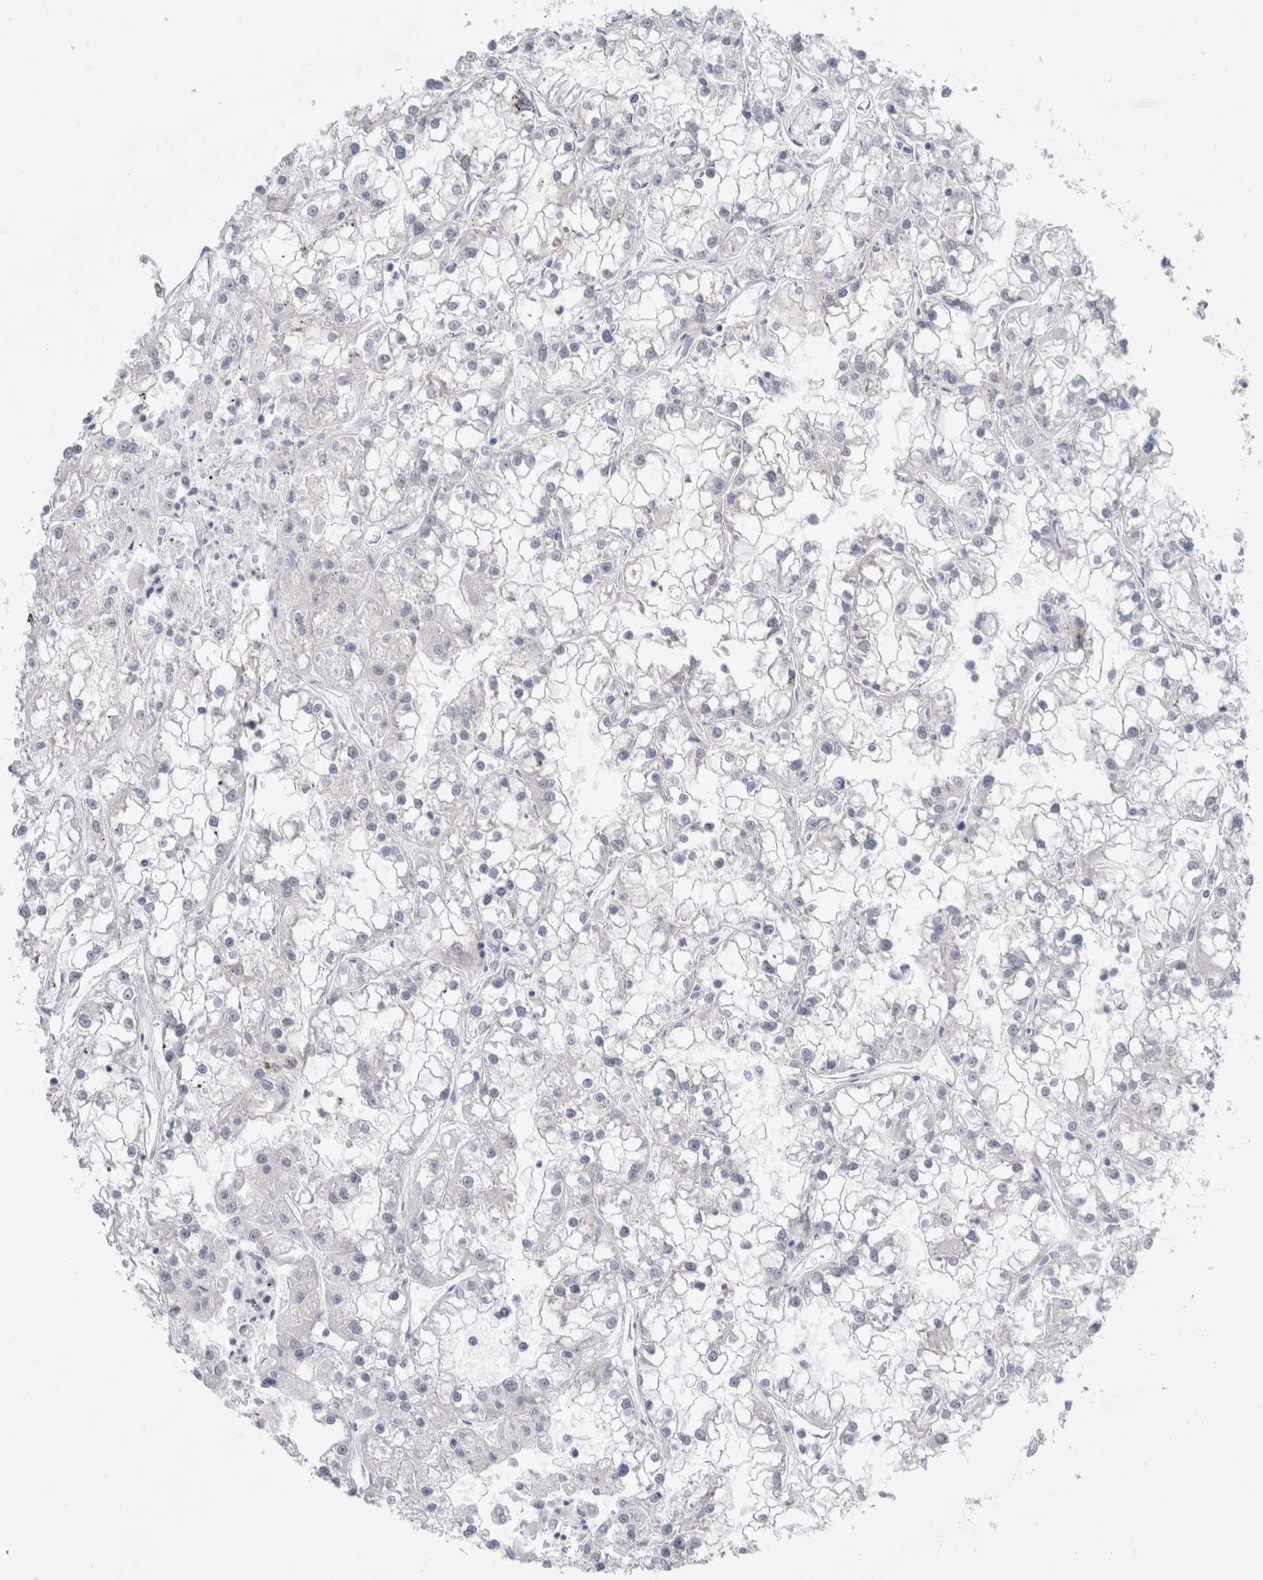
{"staining": {"intensity": "negative", "quantity": "none", "location": "none"}, "tissue": "renal cancer", "cell_type": "Tumor cells", "image_type": "cancer", "snomed": [{"axis": "morphology", "description": "Adenocarcinoma, NOS"}, {"axis": "topography", "description": "Kidney"}], "caption": "Micrograph shows no protein staining in tumor cells of adenocarcinoma (renal) tissue.", "gene": "CASP6", "patient": {"sex": "female", "age": 52}}